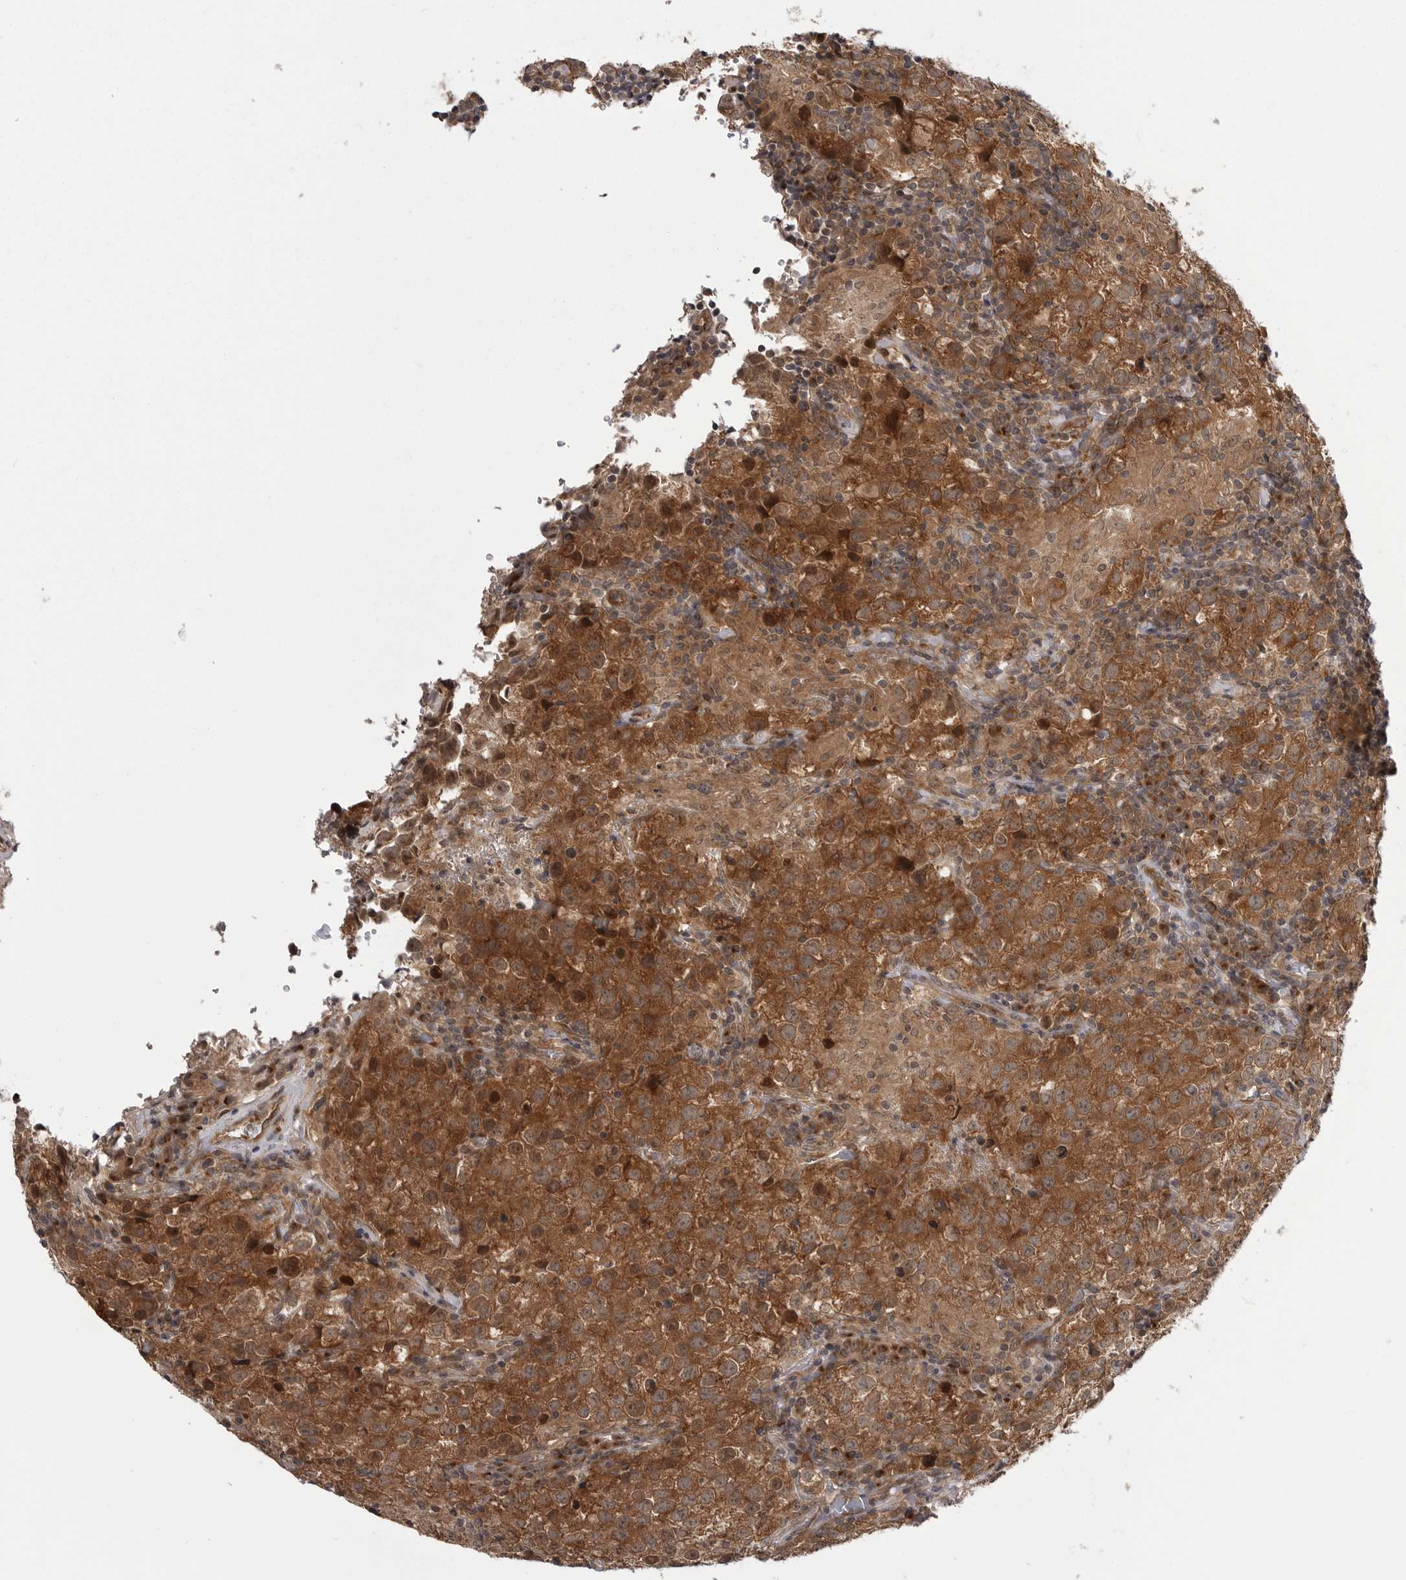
{"staining": {"intensity": "moderate", "quantity": ">75%", "location": "cytoplasmic/membranous"}, "tissue": "testis cancer", "cell_type": "Tumor cells", "image_type": "cancer", "snomed": [{"axis": "morphology", "description": "Seminoma, NOS"}, {"axis": "morphology", "description": "Carcinoma, Embryonal, NOS"}, {"axis": "topography", "description": "Testis"}], "caption": "Immunohistochemistry (IHC) histopathology image of testis seminoma stained for a protein (brown), which displays medium levels of moderate cytoplasmic/membranous positivity in about >75% of tumor cells.", "gene": "PDCL", "patient": {"sex": "male", "age": 43}}